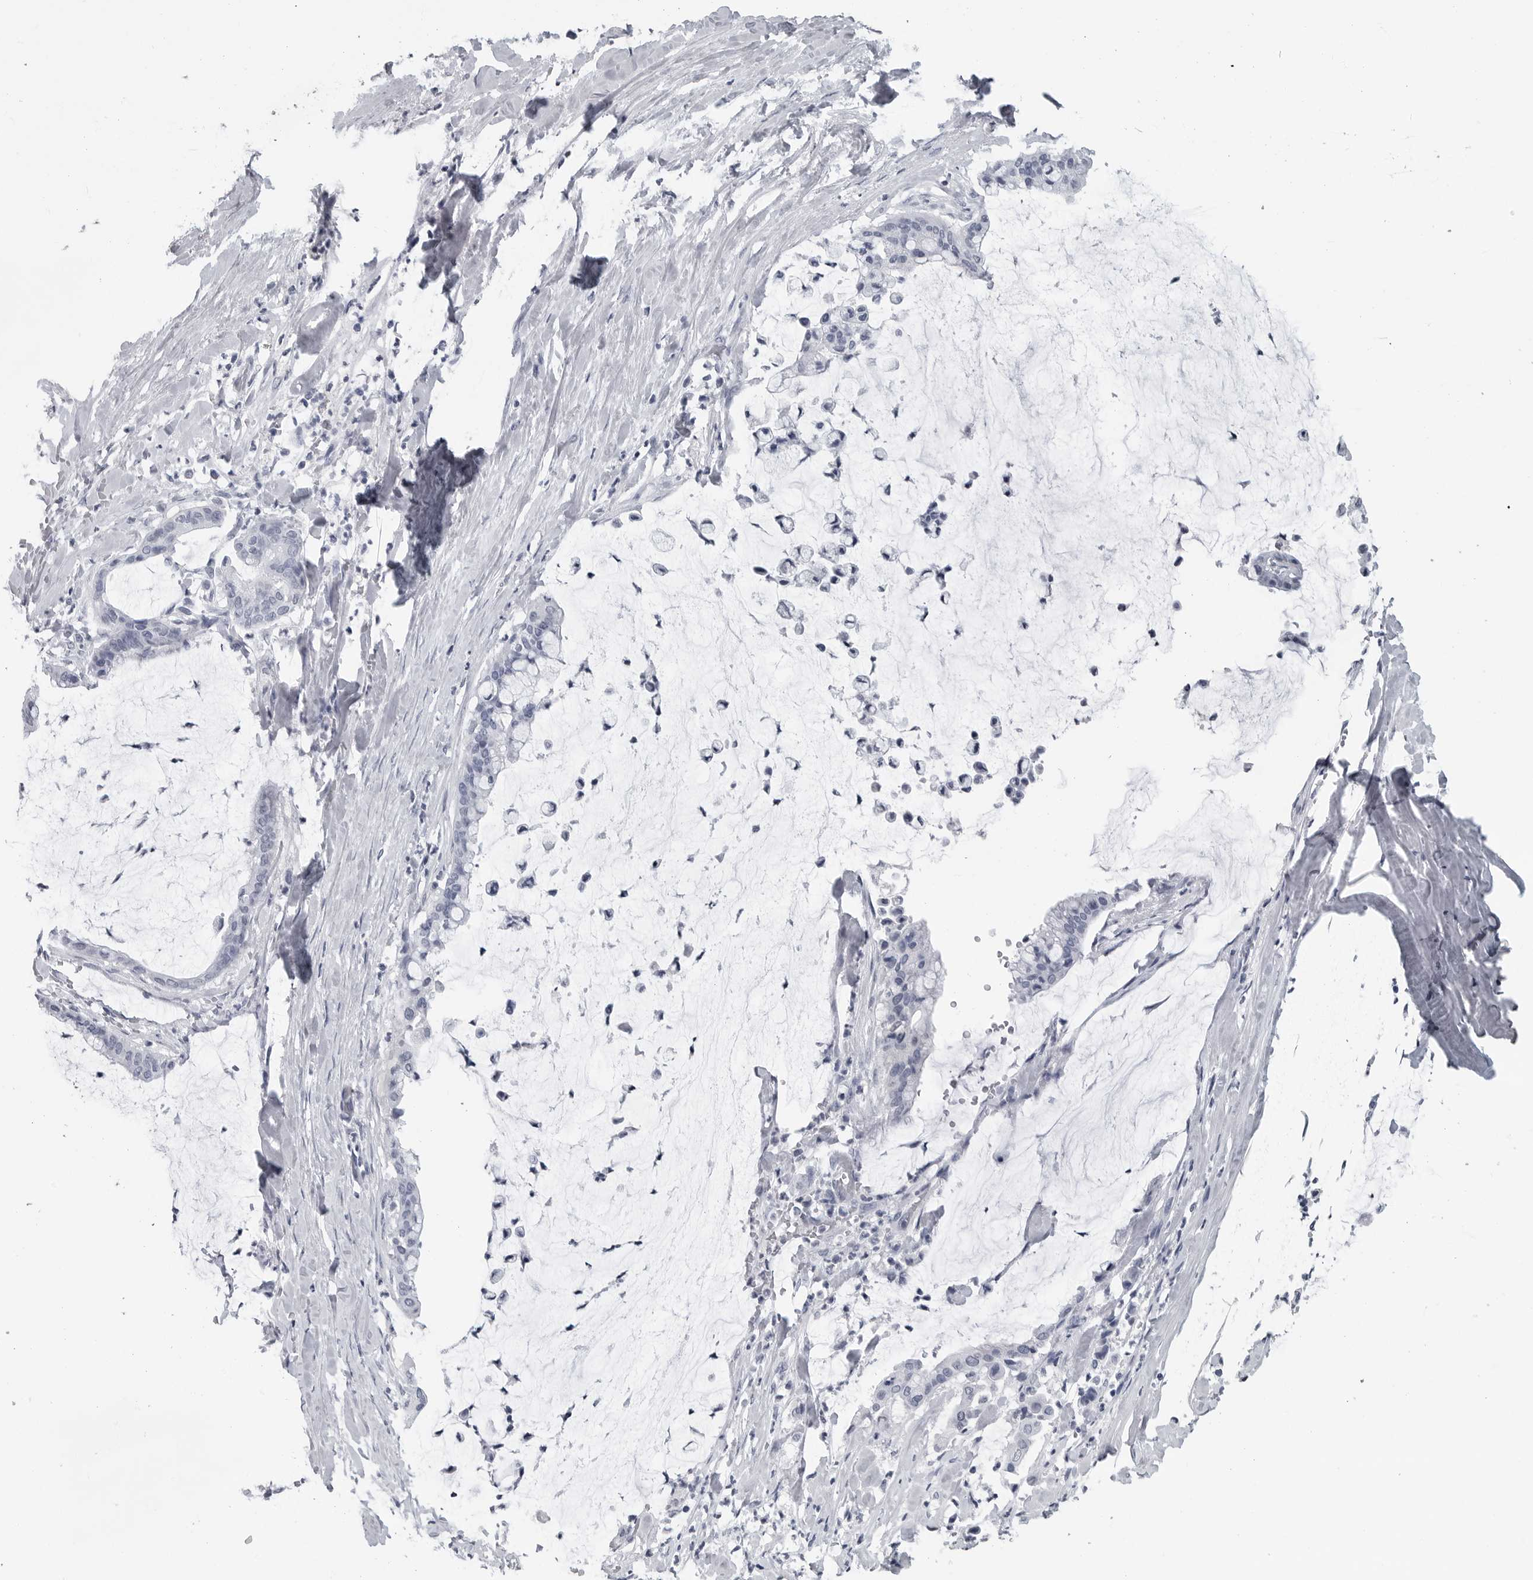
{"staining": {"intensity": "negative", "quantity": "none", "location": "none"}, "tissue": "pancreatic cancer", "cell_type": "Tumor cells", "image_type": "cancer", "snomed": [{"axis": "morphology", "description": "Adenocarcinoma, NOS"}, {"axis": "topography", "description": "Pancreas"}], "caption": "This image is of pancreatic adenocarcinoma stained with IHC to label a protein in brown with the nuclei are counter-stained blue. There is no staining in tumor cells. (DAB (3,3'-diaminobenzidine) immunohistochemistry (IHC) visualized using brightfield microscopy, high magnification).", "gene": "AMPD1", "patient": {"sex": "male", "age": 41}}